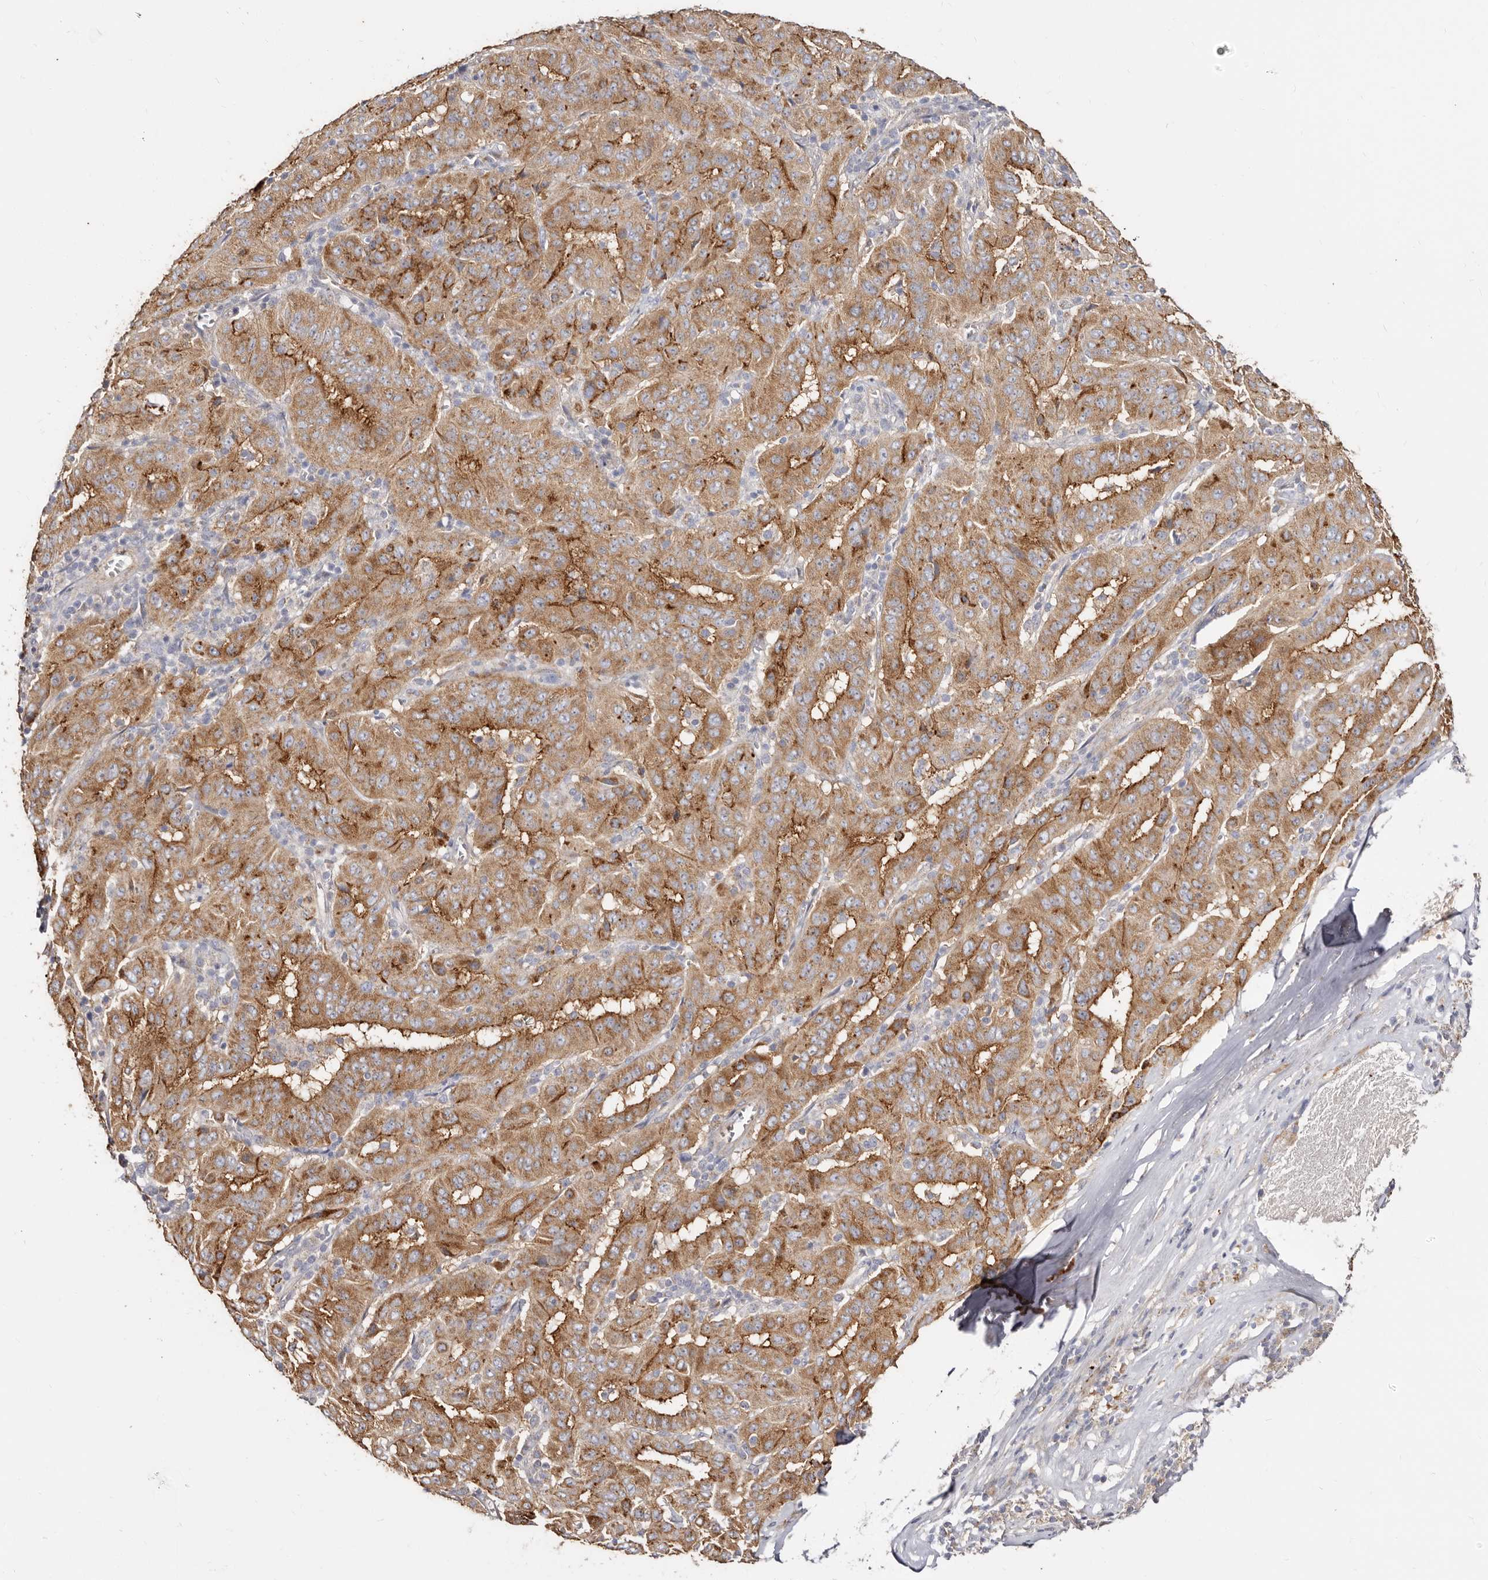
{"staining": {"intensity": "moderate", "quantity": ">75%", "location": "cytoplasmic/membranous"}, "tissue": "pancreatic cancer", "cell_type": "Tumor cells", "image_type": "cancer", "snomed": [{"axis": "morphology", "description": "Adenocarcinoma, NOS"}, {"axis": "topography", "description": "Pancreas"}], "caption": "DAB (3,3'-diaminobenzidine) immunohistochemical staining of pancreatic cancer (adenocarcinoma) shows moderate cytoplasmic/membranous protein staining in about >75% of tumor cells.", "gene": "BAIAP2L1", "patient": {"sex": "male", "age": 63}}